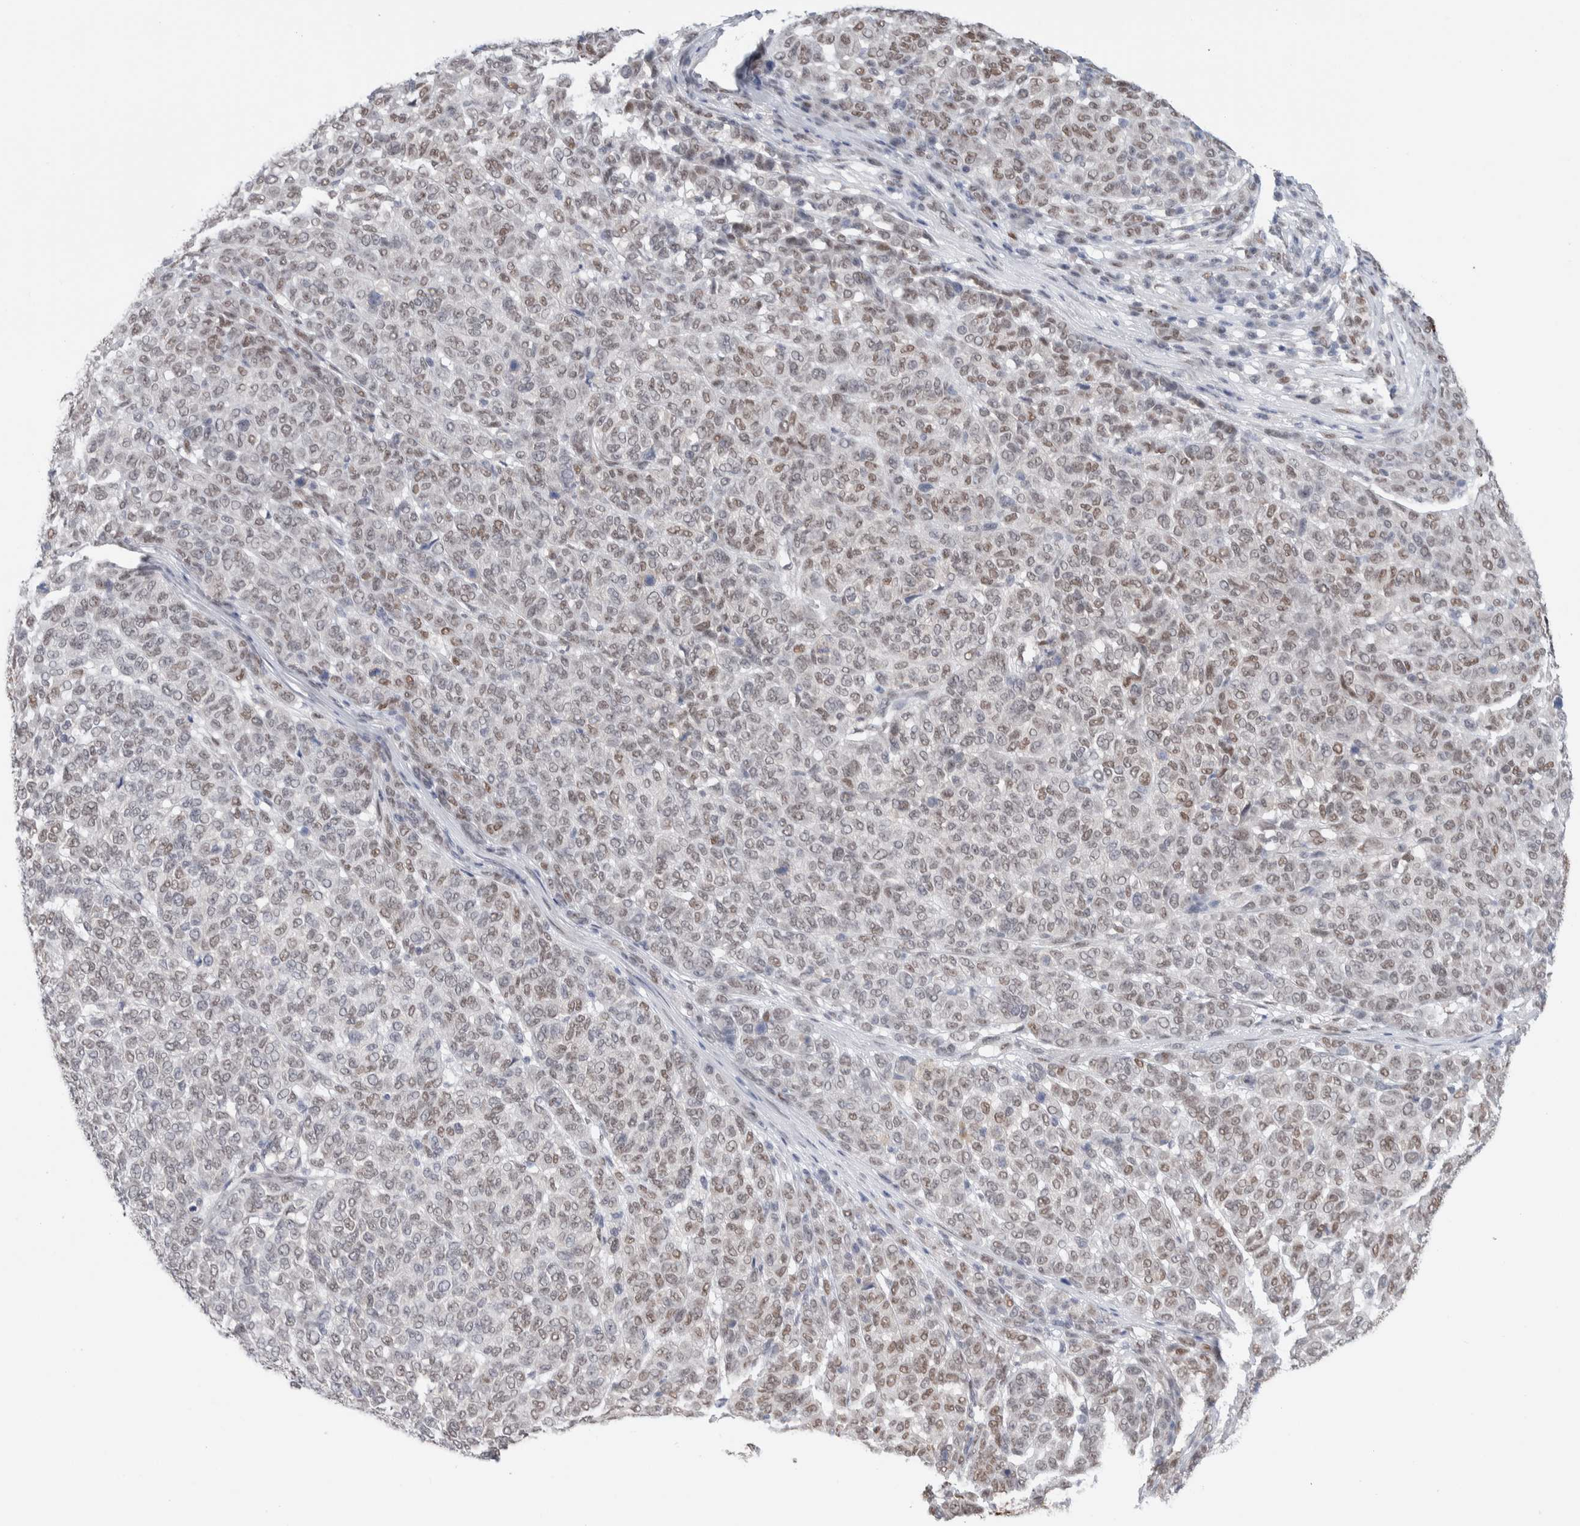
{"staining": {"intensity": "weak", "quantity": "25%-75%", "location": "nuclear"}, "tissue": "melanoma", "cell_type": "Tumor cells", "image_type": "cancer", "snomed": [{"axis": "morphology", "description": "Malignant melanoma, NOS"}, {"axis": "topography", "description": "Skin"}], "caption": "Protein expression analysis of melanoma displays weak nuclear expression in about 25%-75% of tumor cells.", "gene": "PRMT1", "patient": {"sex": "male", "age": 59}}